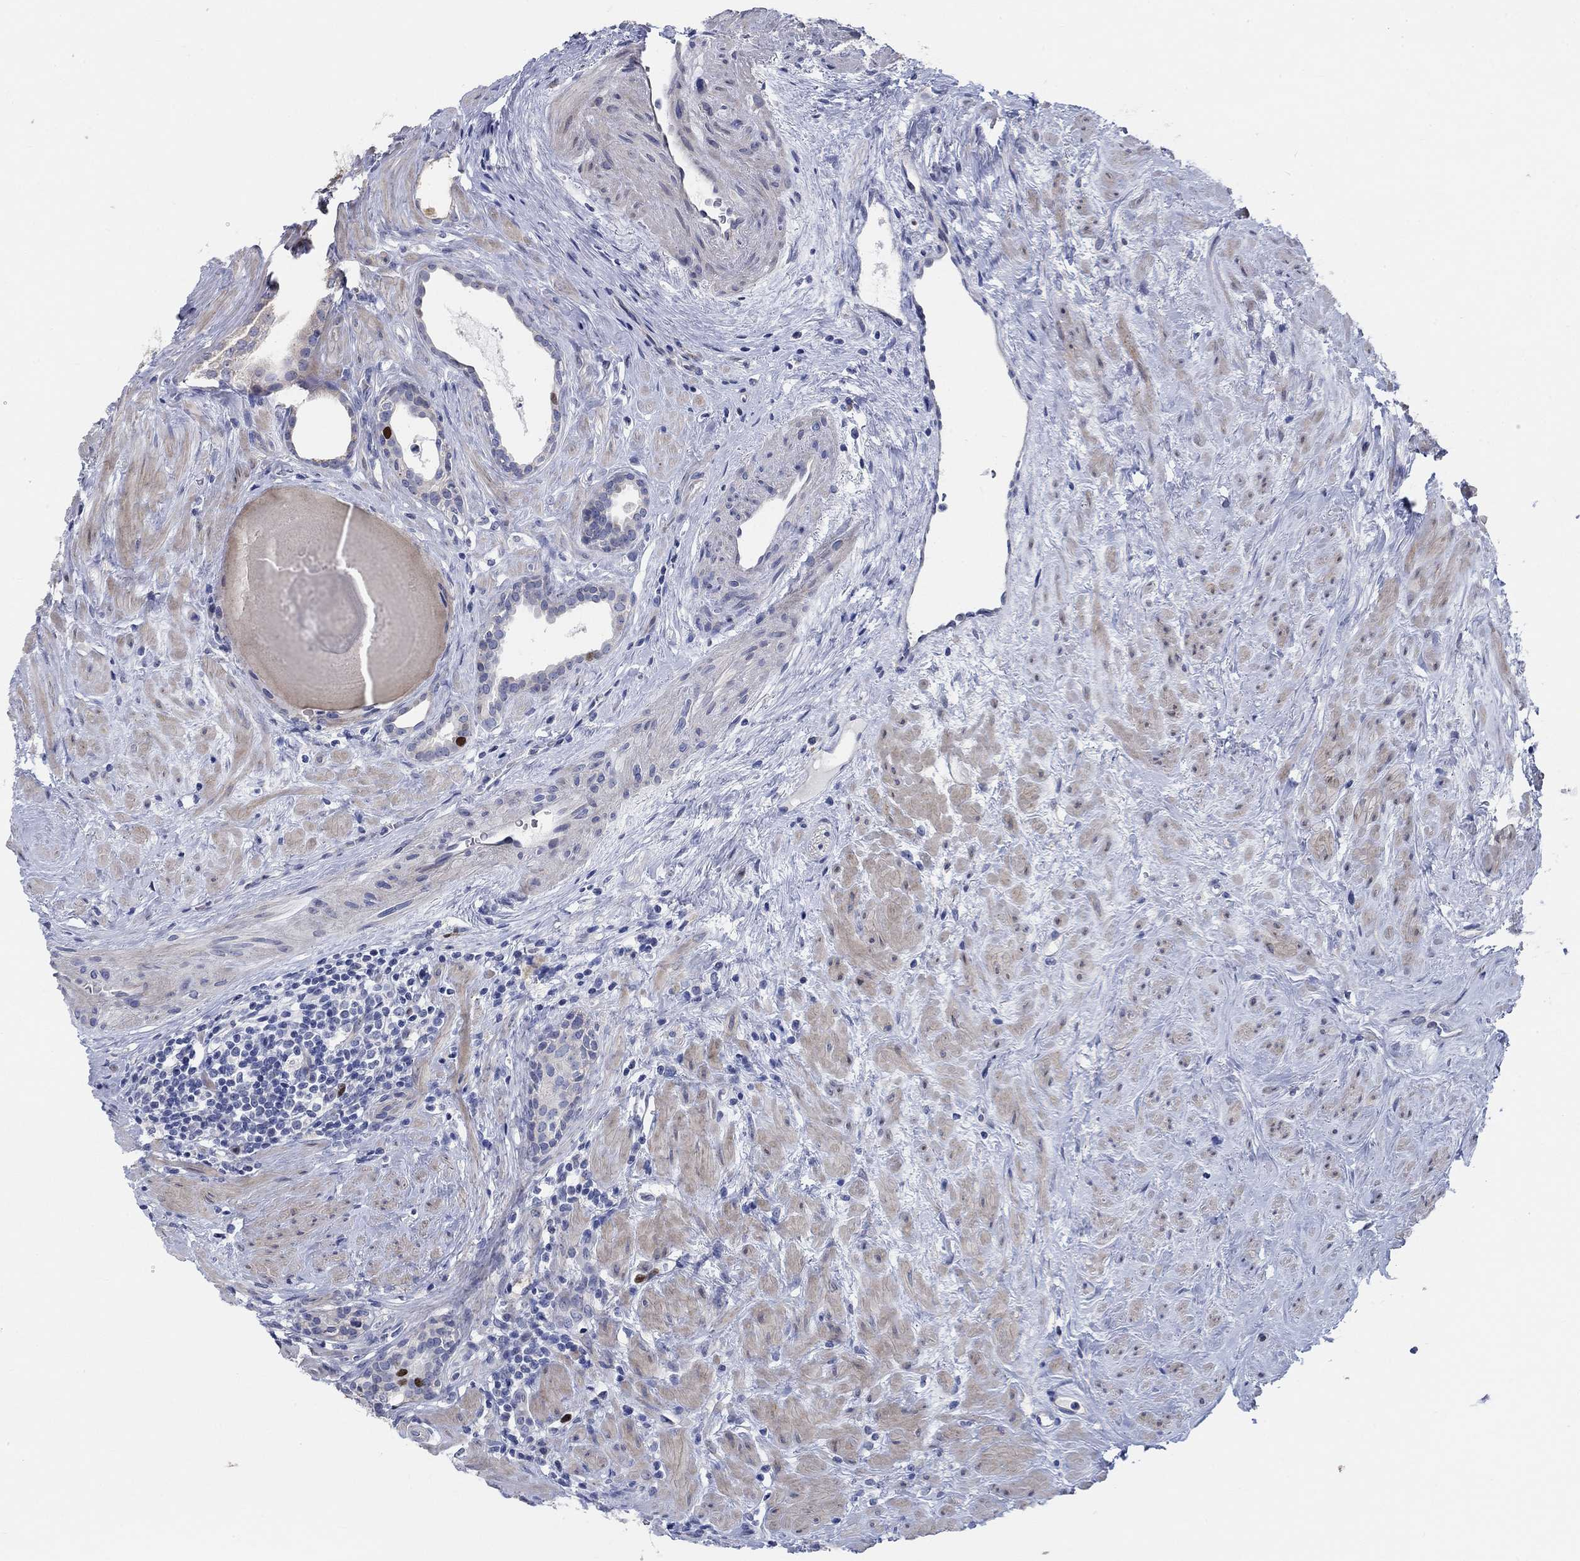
{"staining": {"intensity": "strong", "quantity": "<25%", "location": "nuclear"}, "tissue": "prostate cancer", "cell_type": "Tumor cells", "image_type": "cancer", "snomed": [{"axis": "morphology", "description": "Adenocarcinoma, NOS"}, {"axis": "morphology", "description": "Adenocarcinoma, High grade"}, {"axis": "topography", "description": "Prostate"}], "caption": "An immunohistochemistry (IHC) photomicrograph of neoplastic tissue is shown. Protein staining in brown labels strong nuclear positivity in prostate cancer (high-grade adenocarcinoma) within tumor cells. (brown staining indicates protein expression, while blue staining denotes nuclei).", "gene": "PRC1", "patient": {"sex": "male", "age": 64}}